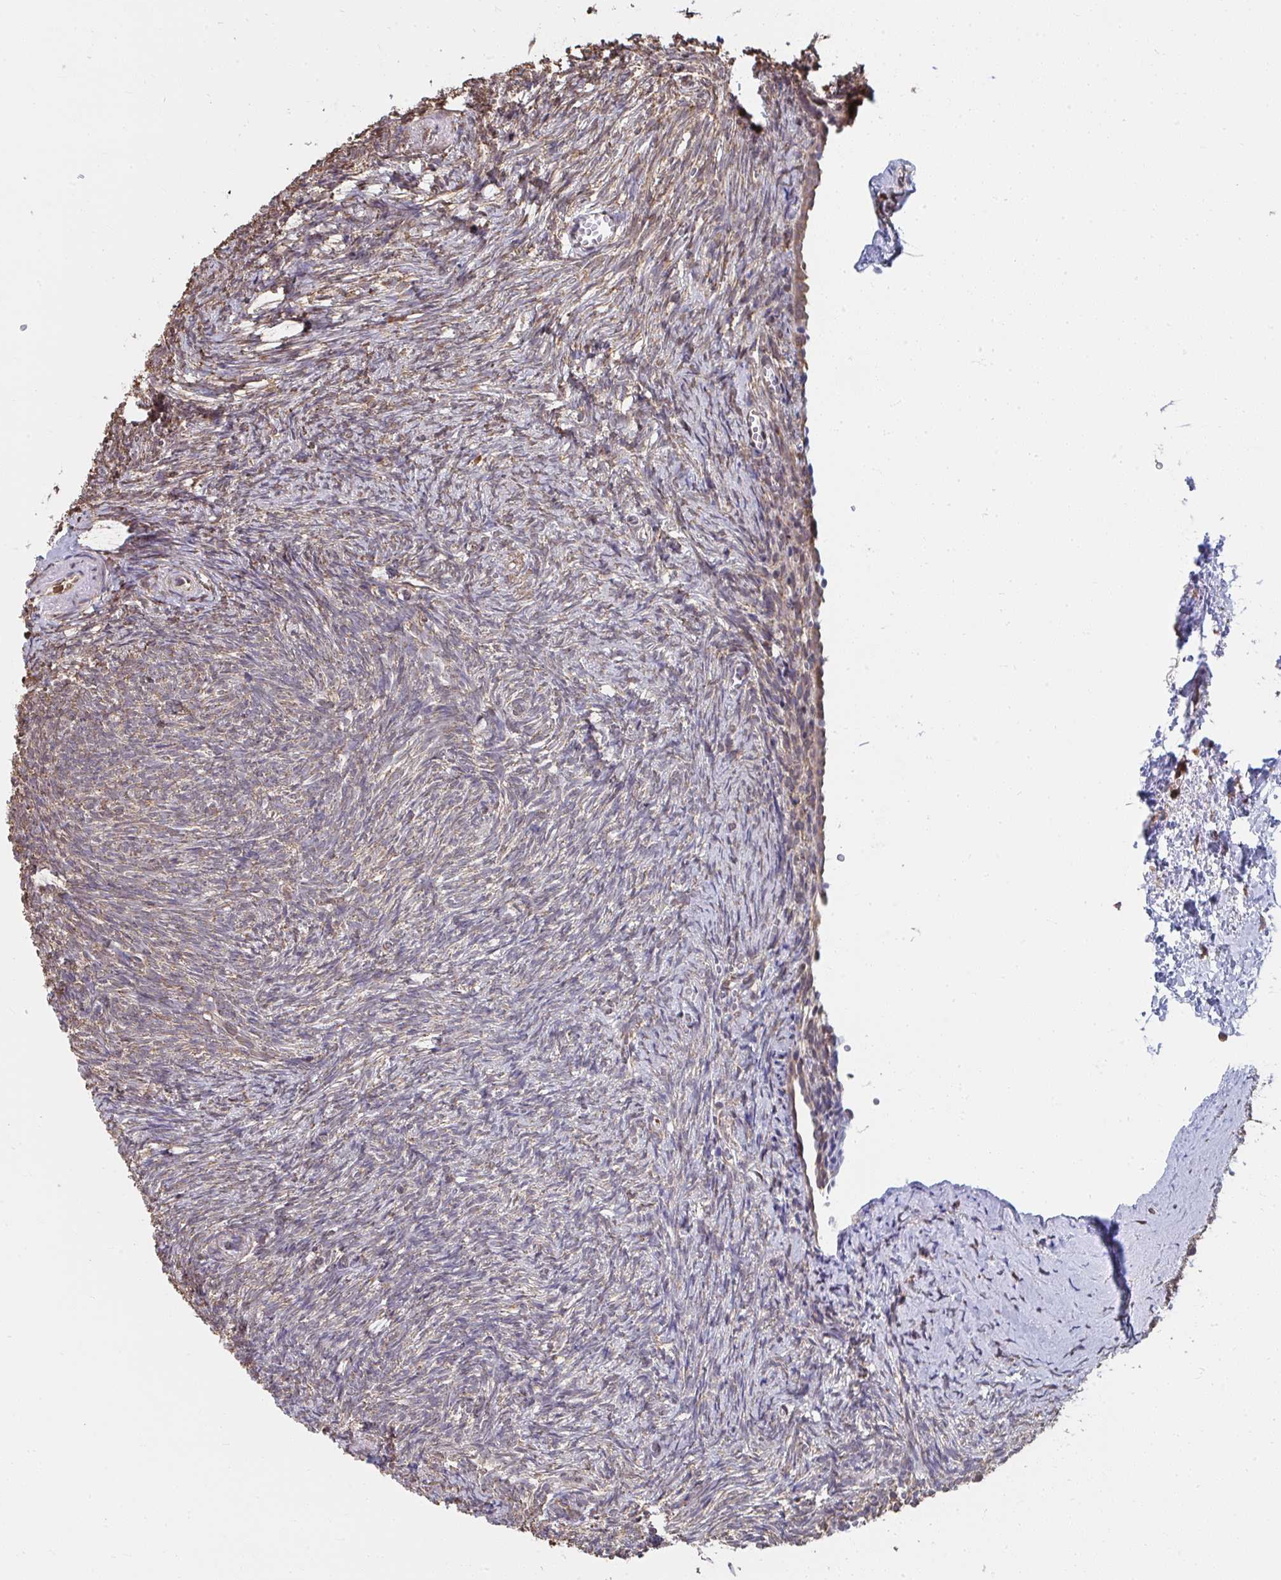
{"staining": {"intensity": "strong", "quantity": ">75%", "location": "cytoplasmic/membranous"}, "tissue": "ovary", "cell_type": "Follicle cells", "image_type": "normal", "snomed": [{"axis": "morphology", "description": "Normal tissue, NOS"}, {"axis": "topography", "description": "Ovary"}], "caption": "Strong cytoplasmic/membranous protein expression is seen in approximately >75% of follicle cells in ovary. The staining is performed using DAB (3,3'-diaminobenzidine) brown chromogen to label protein expression. The nuclei are counter-stained blue using hematoxylin.", "gene": "SYNCRIP", "patient": {"sex": "female", "age": 41}}